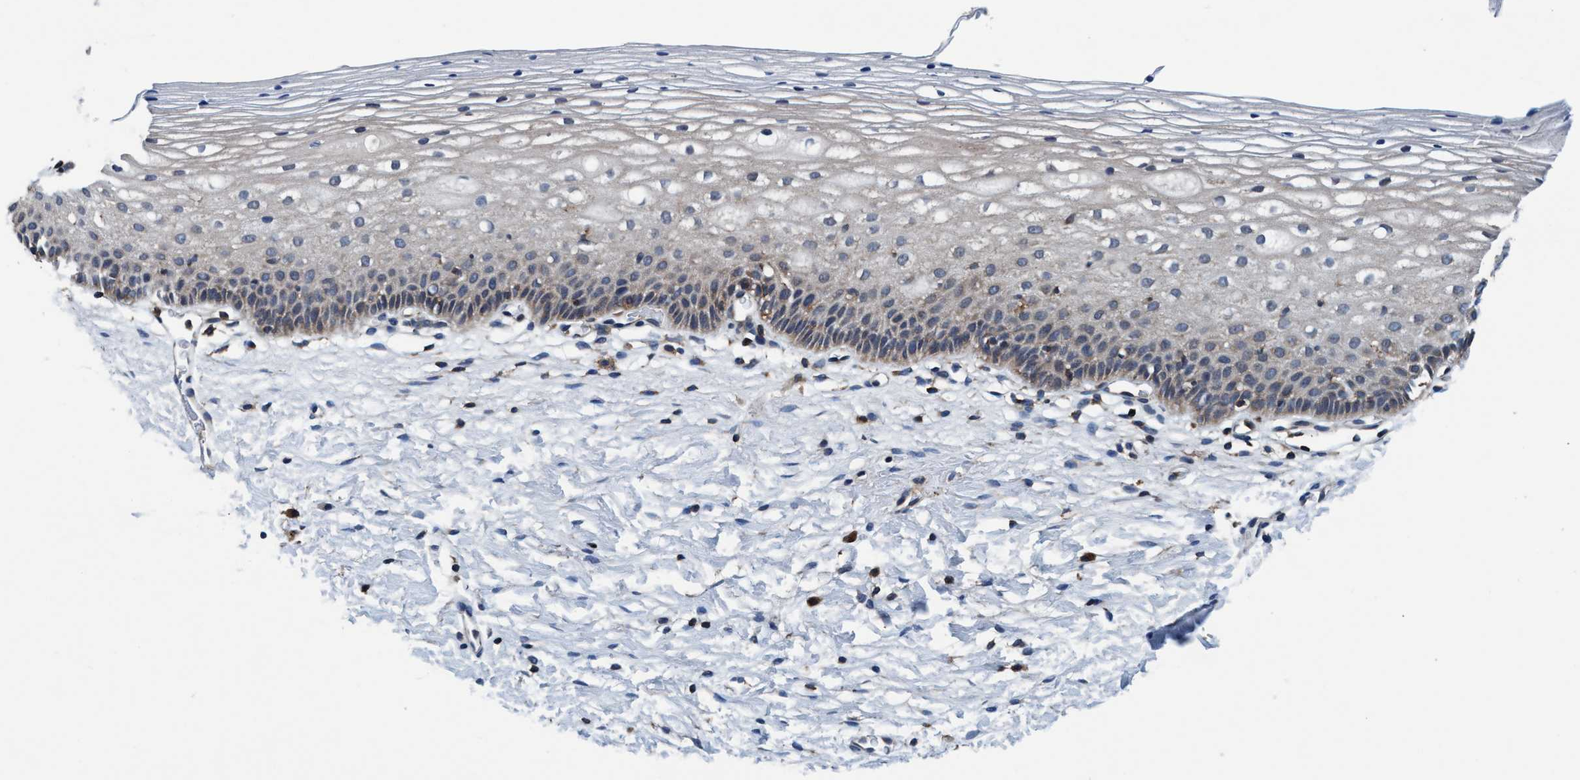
{"staining": {"intensity": "moderate", "quantity": "<25%", "location": "cytoplasmic/membranous"}, "tissue": "cervix", "cell_type": "Glandular cells", "image_type": "normal", "snomed": [{"axis": "morphology", "description": "Normal tissue, NOS"}, {"axis": "topography", "description": "Cervix"}], "caption": "Glandular cells show low levels of moderate cytoplasmic/membranous expression in about <25% of cells in benign human cervix.", "gene": "ENDOG", "patient": {"sex": "female", "age": 72}}